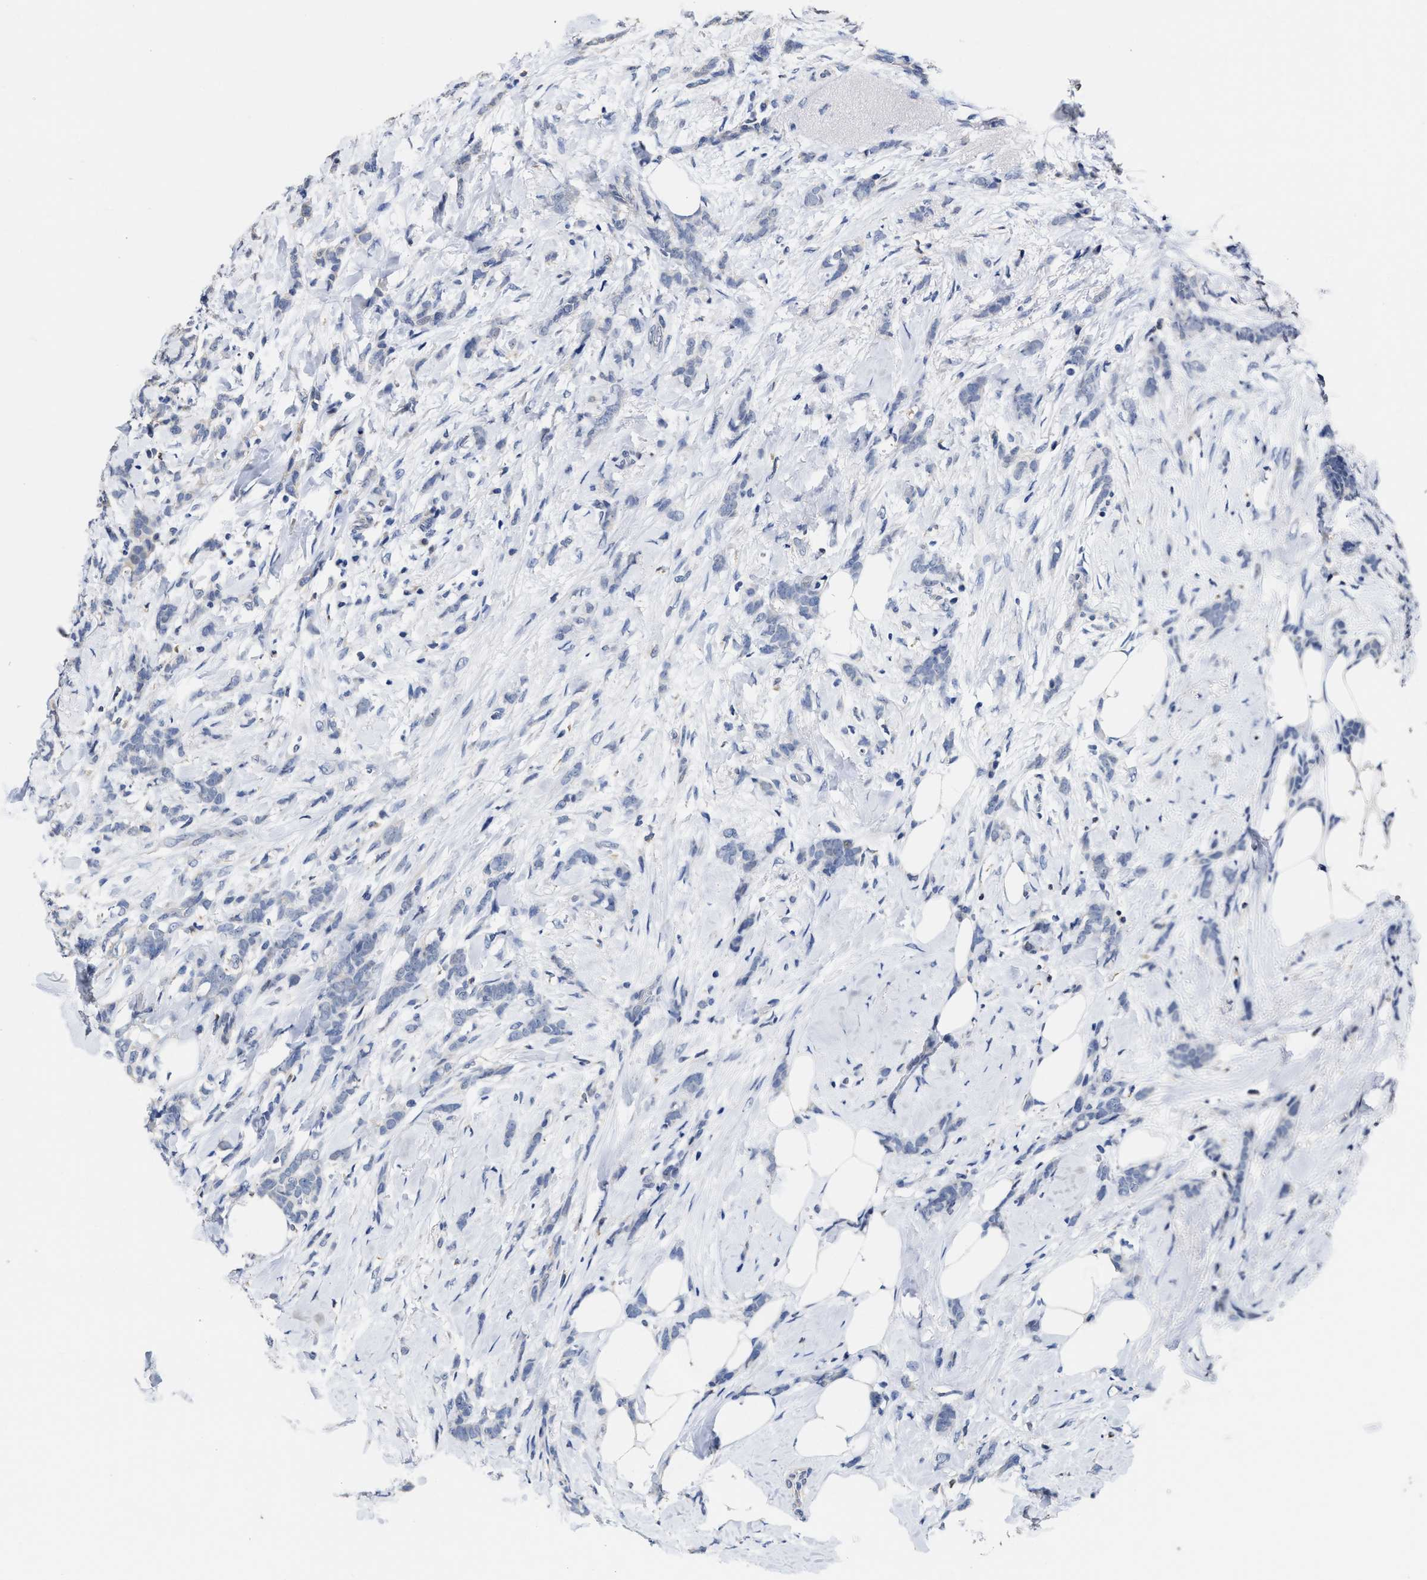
{"staining": {"intensity": "negative", "quantity": "none", "location": "none"}, "tissue": "breast cancer", "cell_type": "Tumor cells", "image_type": "cancer", "snomed": [{"axis": "morphology", "description": "Lobular carcinoma, in situ"}, {"axis": "morphology", "description": "Lobular carcinoma"}, {"axis": "topography", "description": "Breast"}], "caption": "This is a image of immunohistochemistry (IHC) staining of lobular carcinoma (breast), which shows no positivity in tumor cells.", "gene": "ZFAT", "patient": {"sex": "female", "age": 41}}